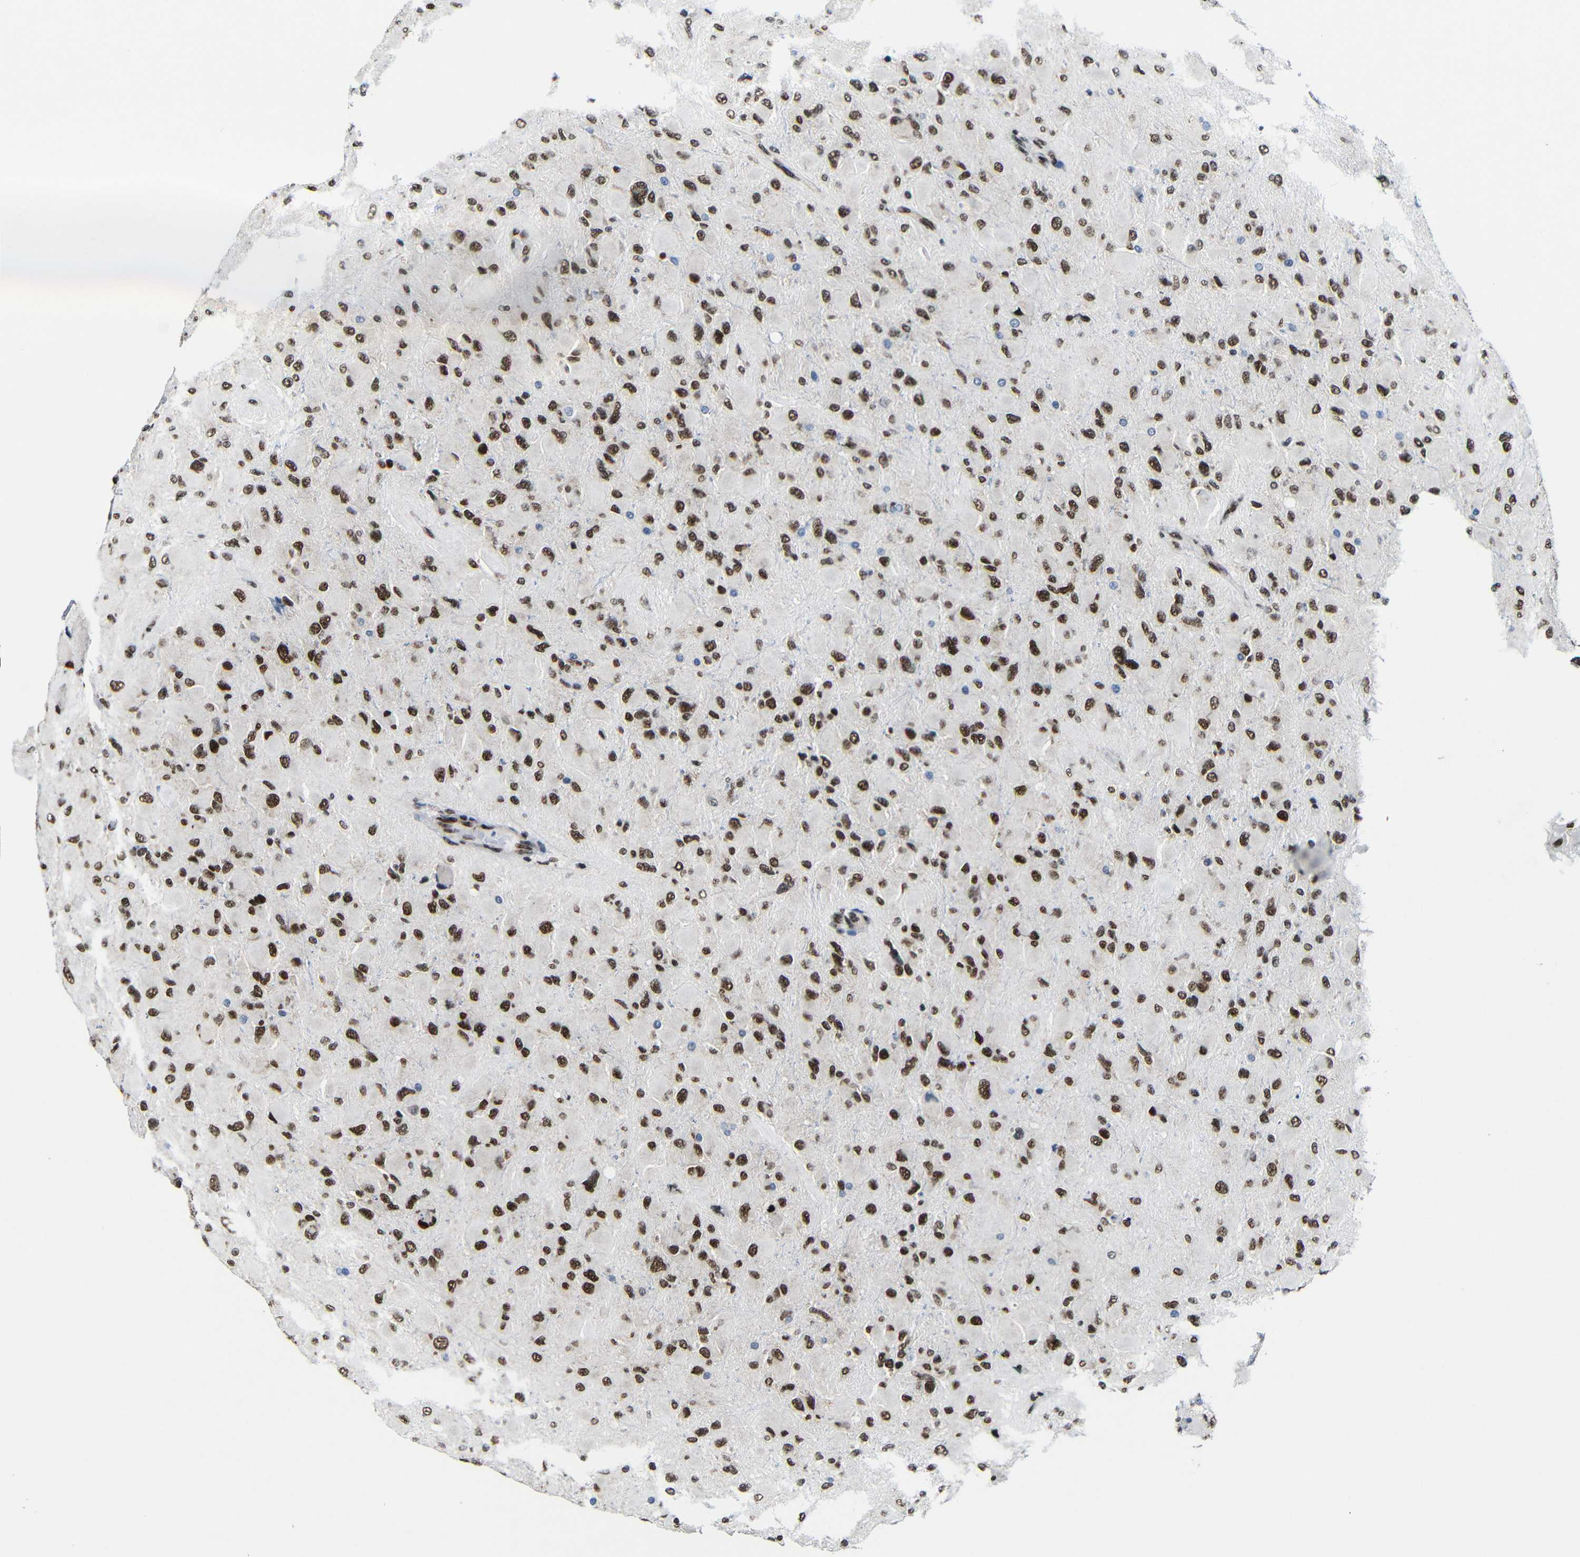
{"staining": {"intensity": "strong", "quantity": "25%-75%", "location": "nuclear"}, "tissue": "glioma", "cell_type": "Tumor cells", "image_type": "cancer", "snomed": [{"axis": "morphology", "description": "Glioma, malignant, High grade"}, {"axis": "topography", "description": "Cerebral cortex"}], "caption": "Strong nuclear staining is present in approximately 25%-75% of tumor cells in malignant glioma (high-grade).", "gene": "PTBP1", "patient": {"sex": "female", "age": 36}}